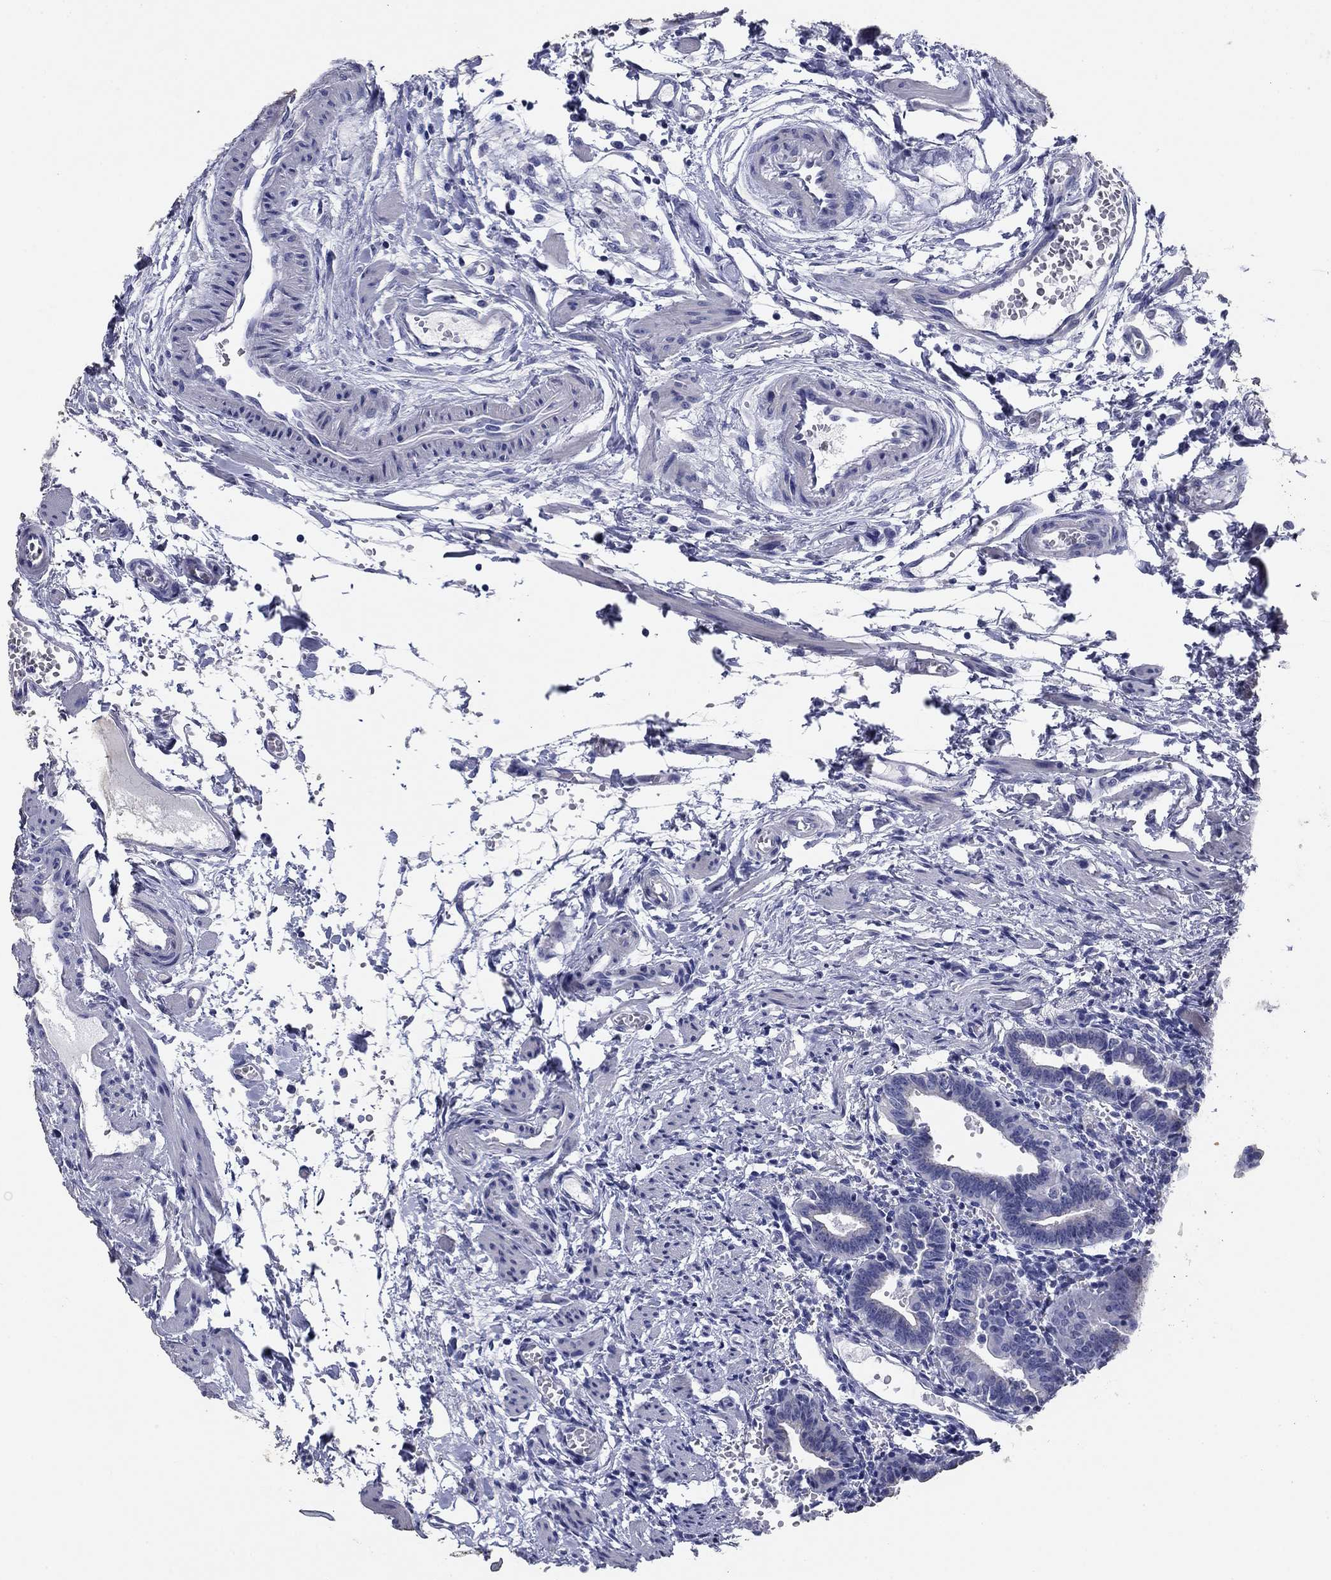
{"staining": {"intensity": "negative", "quantity": "none", "location": "none"}, "tissue": "fallopian tube", "cell_type": "Glandular cells", "image_type": "normal", "snomed": [{"axis": "morphology", "description": "Normal tissue, NOS"}, {"axis": "morphology", "description": "Carcinoma, endometroid"}, {"axis": "topography", "description": "Fallopian tube"}, {"axis": "topography", "description": "Ovary"}], "caption": "Human fallopian tube stained for a protein using immunohistochemistry reveals no positivity in glandular cells.", "gene": "PRKCG", "patient": {"sex": "female", "age": 42}}